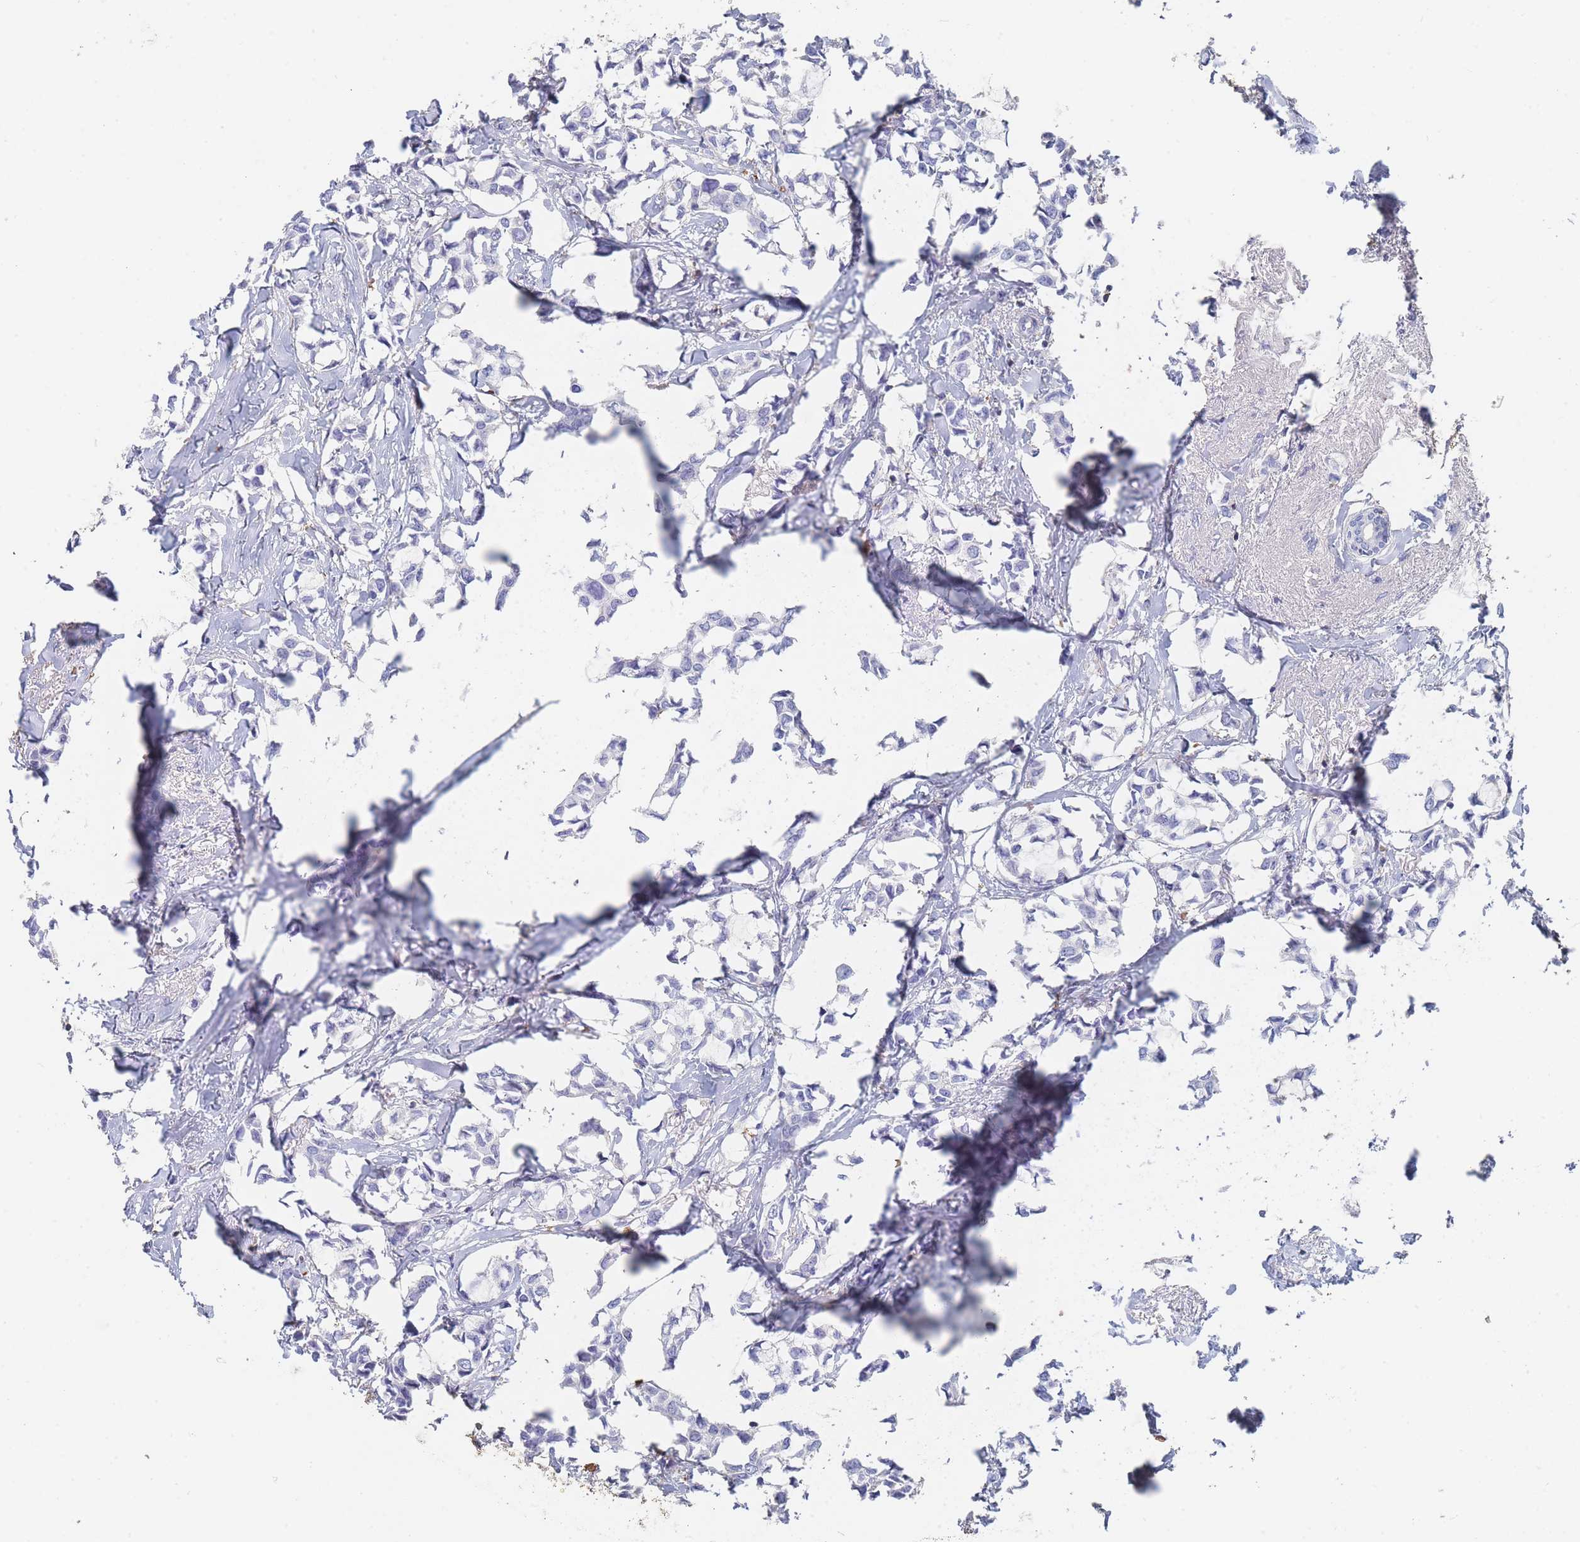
{"staining": {"intensity": "negative", "quantity": "none", "location": "none"}, "tissue": "breast cancer", "cell_type": "Tumor cells", "image_type": "cancer", "snomed": [{"axis": "morphology", "description": "Duct carcinoma"}, {"axis": "topography", "description": "Breast"}], "caption": "This is a histopathology image of immunohistochemistry (IHC) staining of breast cancer, which shows no positivity in tumor cells.", "gene": "SLC2A1", "patient": {"sex": "female", "age": 73}}